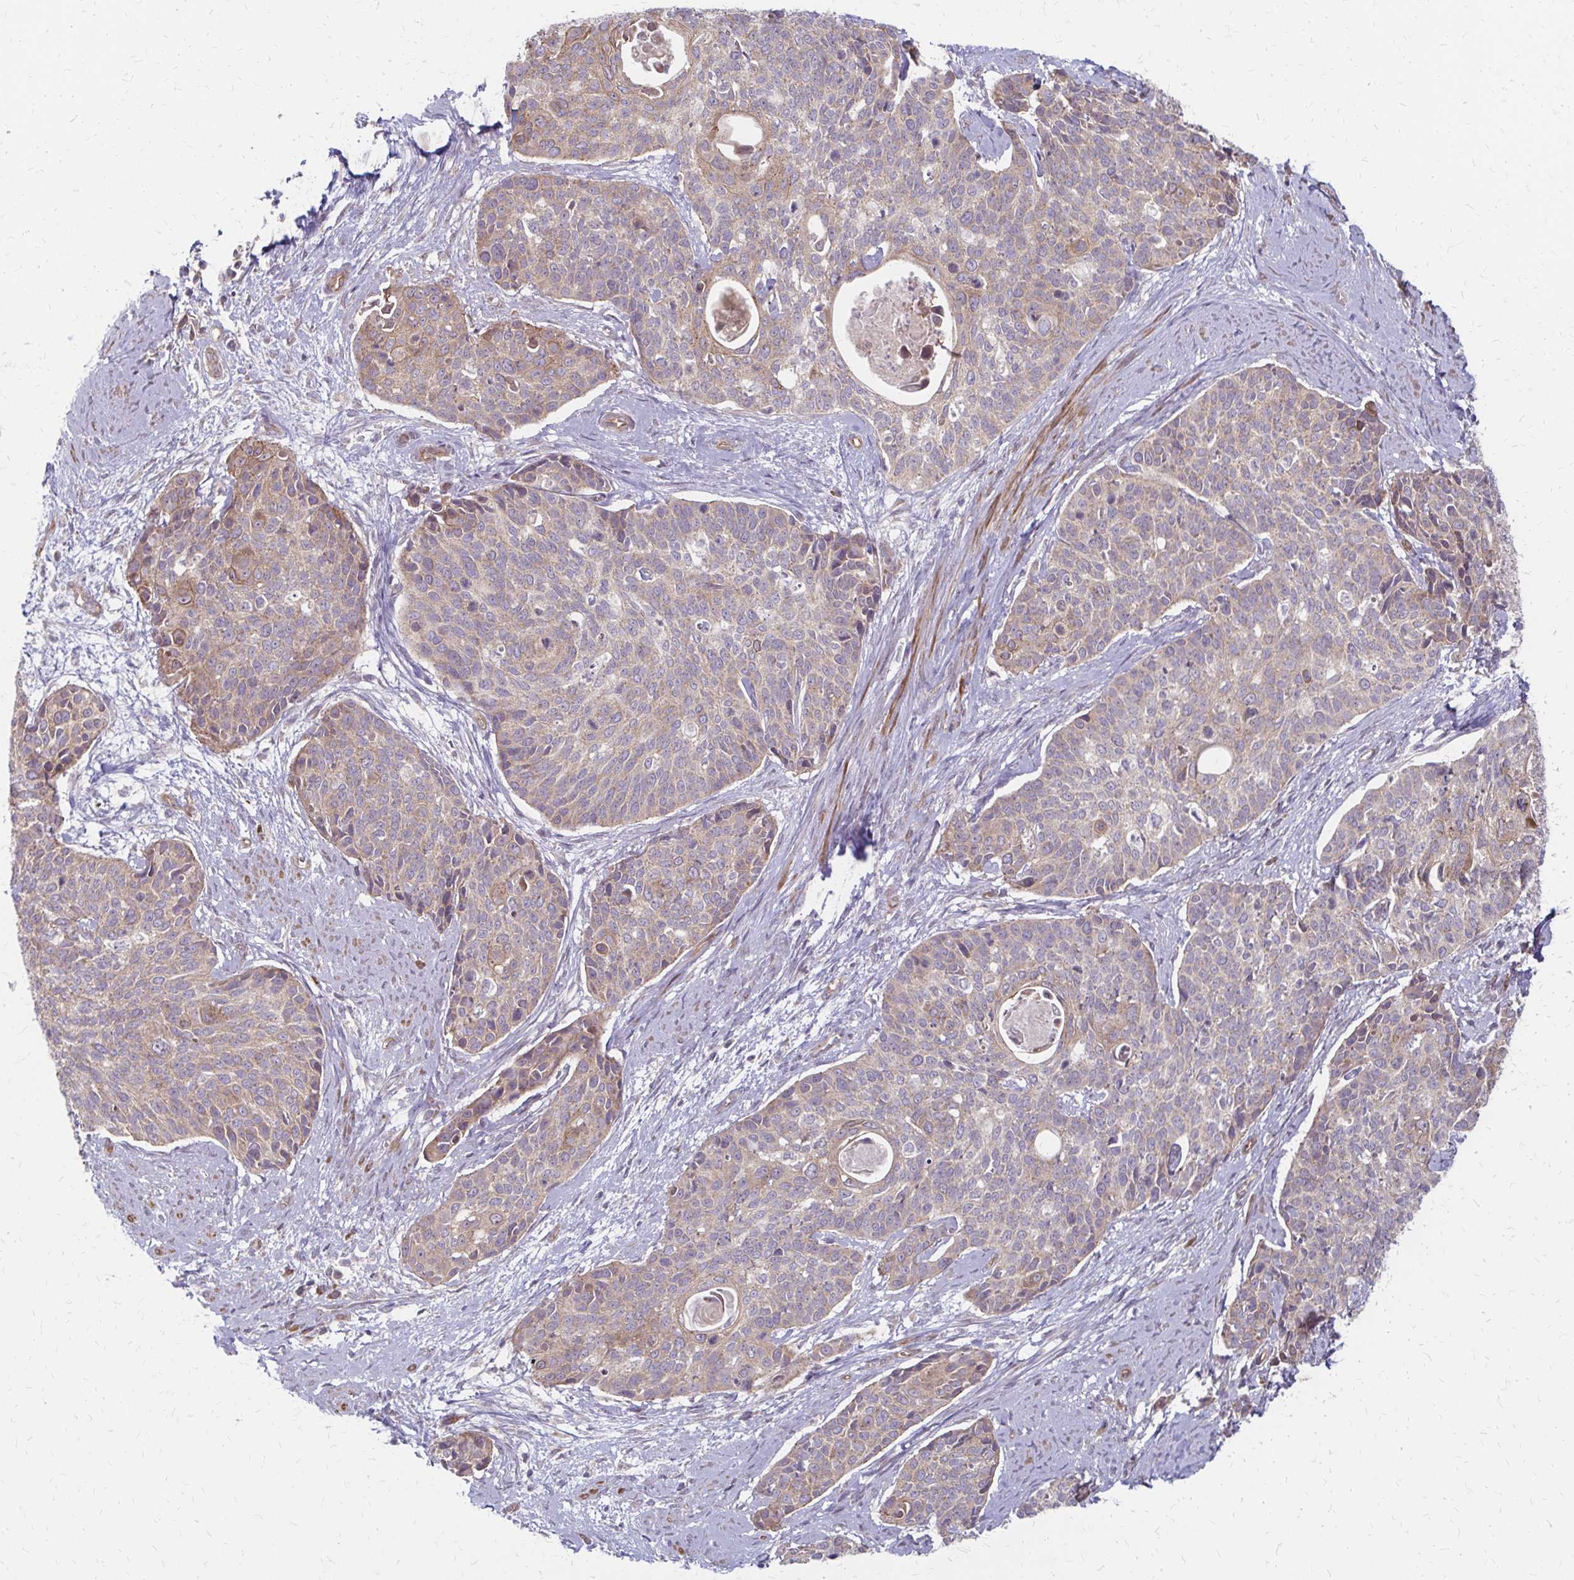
{"staining": {"intensity": "moderate", "quantity": ">75%", "location": "cytoplasmic/membranous"}, "tissue": "cervical cancer", "cell_type": "Tumor cells", "image_type": "cancer", "snomed": [{"axis": "morphology", "description": "Squamous cell carcinoma, NOS"}, {"axis": "topography", "description": "Cervix"}], "caption": "The histopathology image reveals immunohistochemical staining of cervical squamous cell carcinoma. There is moderate cytoplasmic/membranous staining is seen in about >75% of tumor cells. The protein of interest is shown in brown color, while the nuclei are stained blue.", "gene": "ZNF383", "patient": {"sex": "female", "age": 69}}